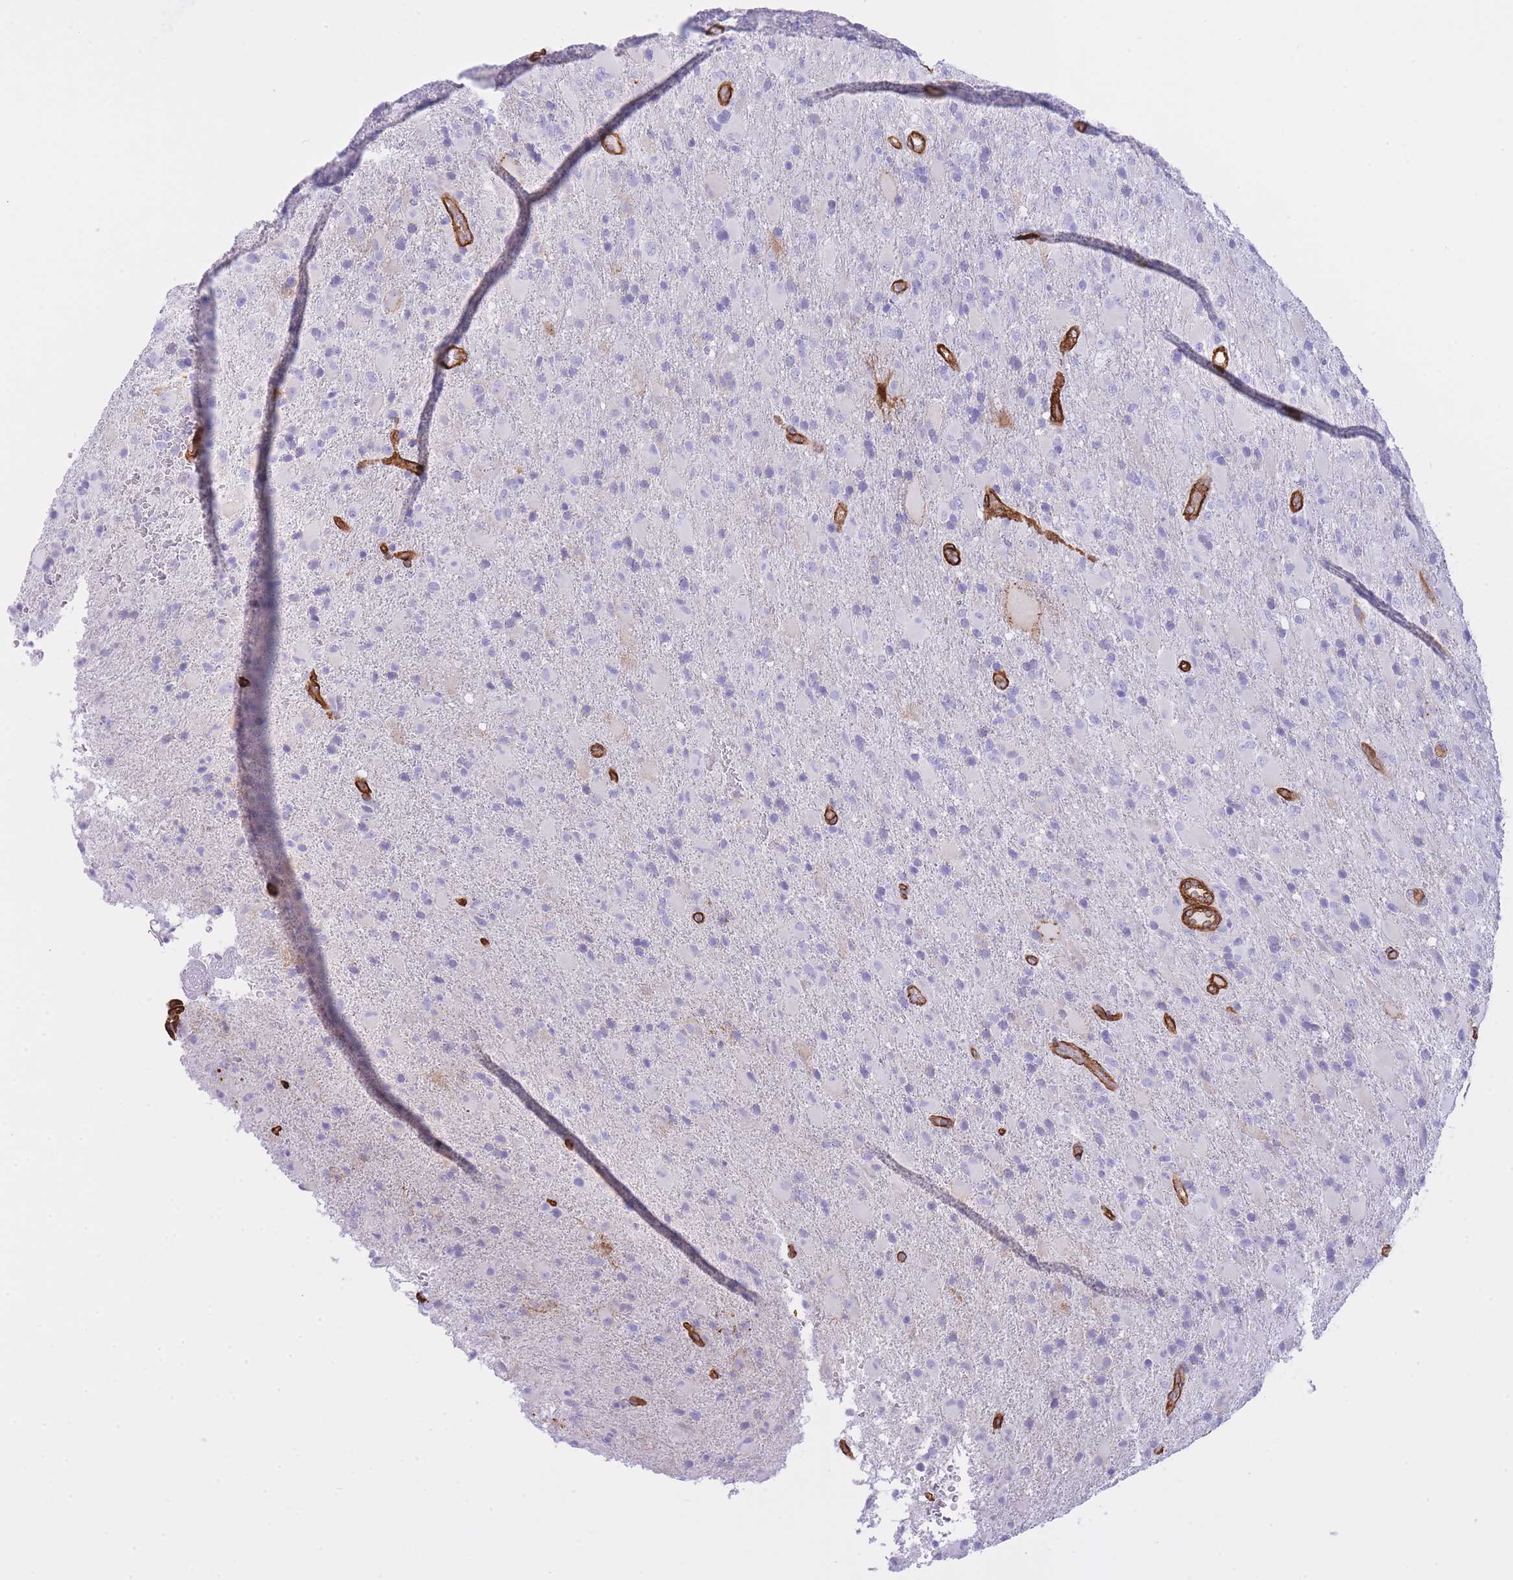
{"staining": {"intensity": "negative", "quantity": "none", "location": "none"}, "tissue": "glioma", "cell_type": "Tumor cells", "image_type": "cancer", "snomed": [{"axis": "morphology", "description": "Glioma, malignant, Low grade"}, {"axis": "topography", "description": "Brain"}], "caption": "Immunohistochemistry (IHC) of glioma displays no expression in tumor cells. (DAB immunohistochemistry with hematoxylin counter stain).", "gene": "CAVIN1", "patient": {"sex": "male", "age": 65}}